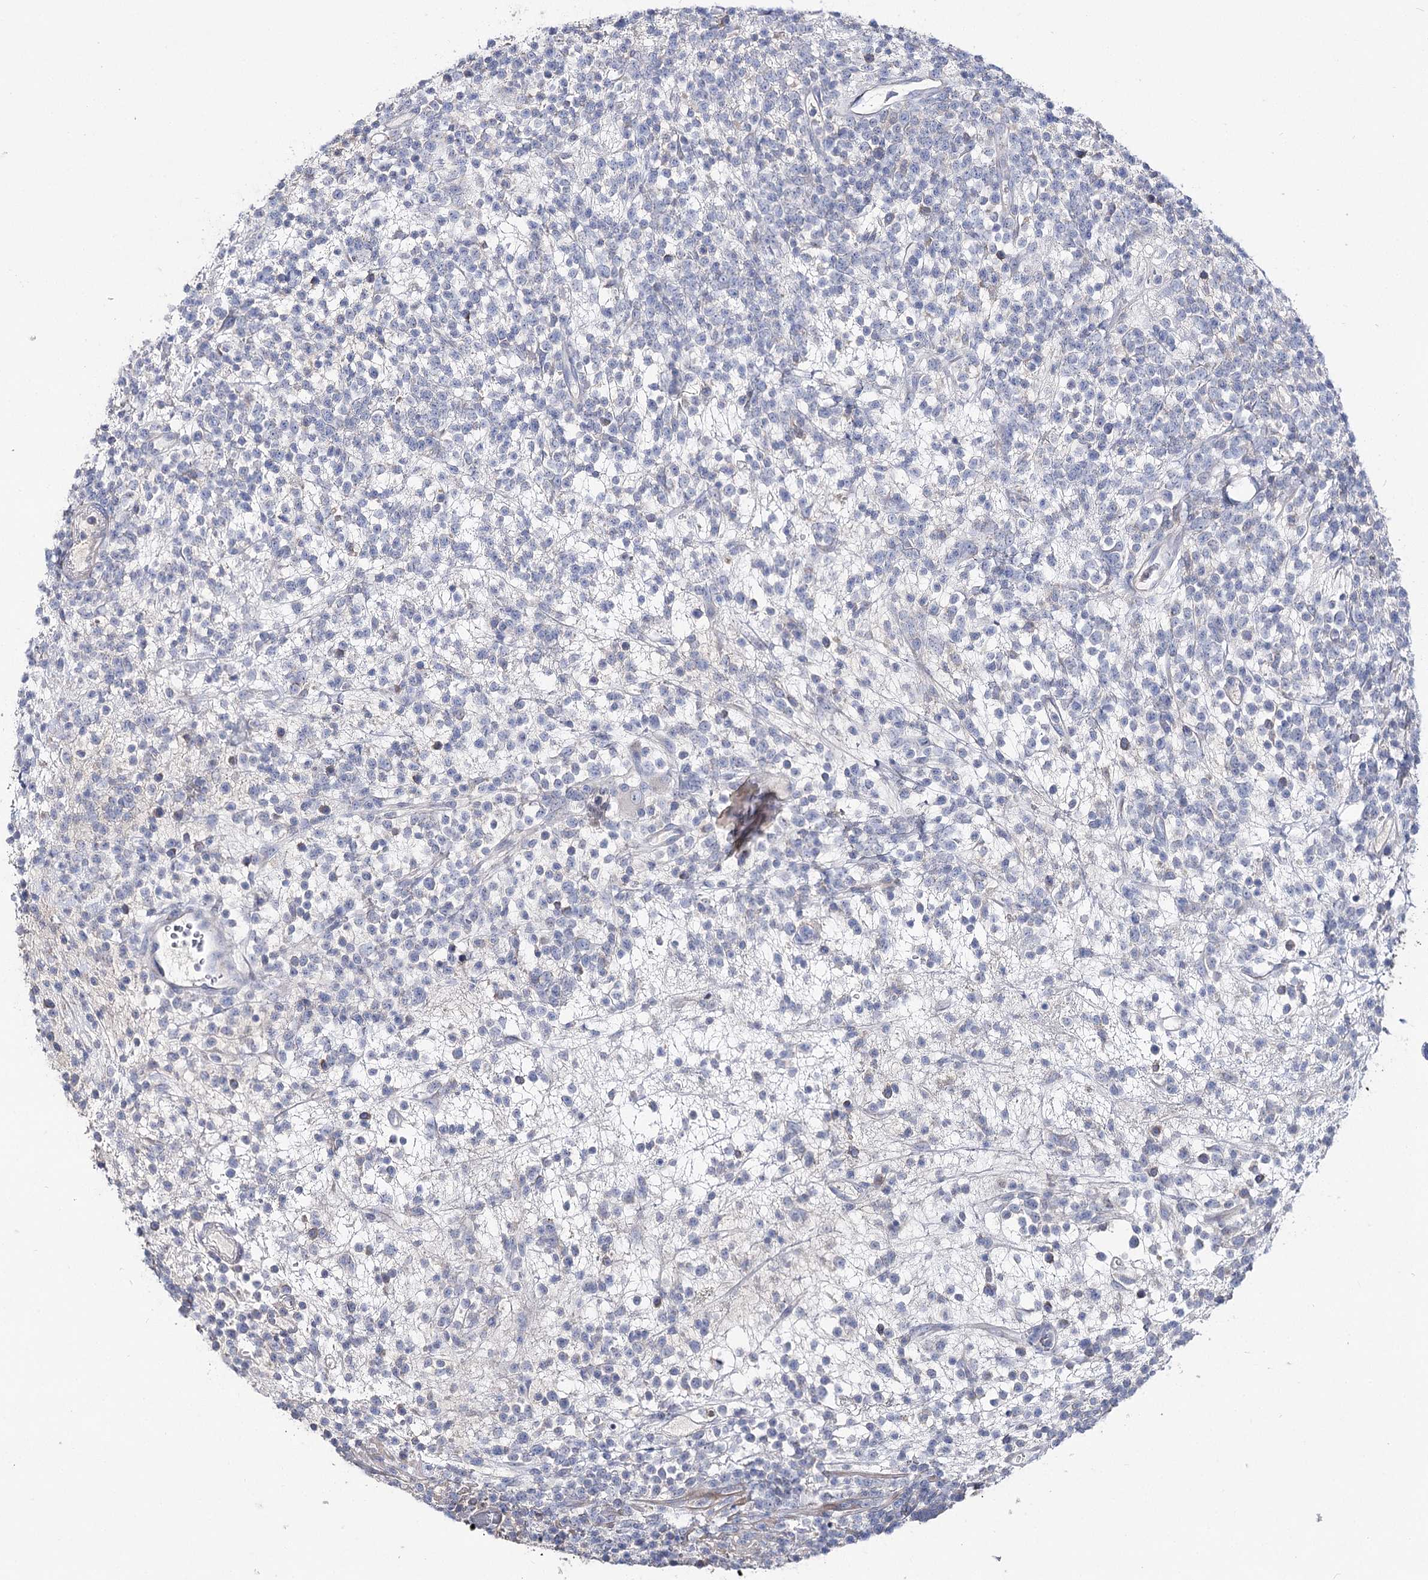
{"staining": {"intensity": "negative", "quantity": "none", "location": "none"}, "tissue": "lymphoma", "cell_type": "Tumor cells", "image_type": "cancer", "snomed": [{"axis": "morphology", "description": "Malignant lymphoma, non-Hodgkin's type, High grade"}, {"axis": "topography", "description": "Colon"}], "caption": "DAB immunohistochemical staining of lymphoma reveals no significant positivity in tumor cells.", "gene": "NRAP", "patient": {"sex": "female", "age": 53}}